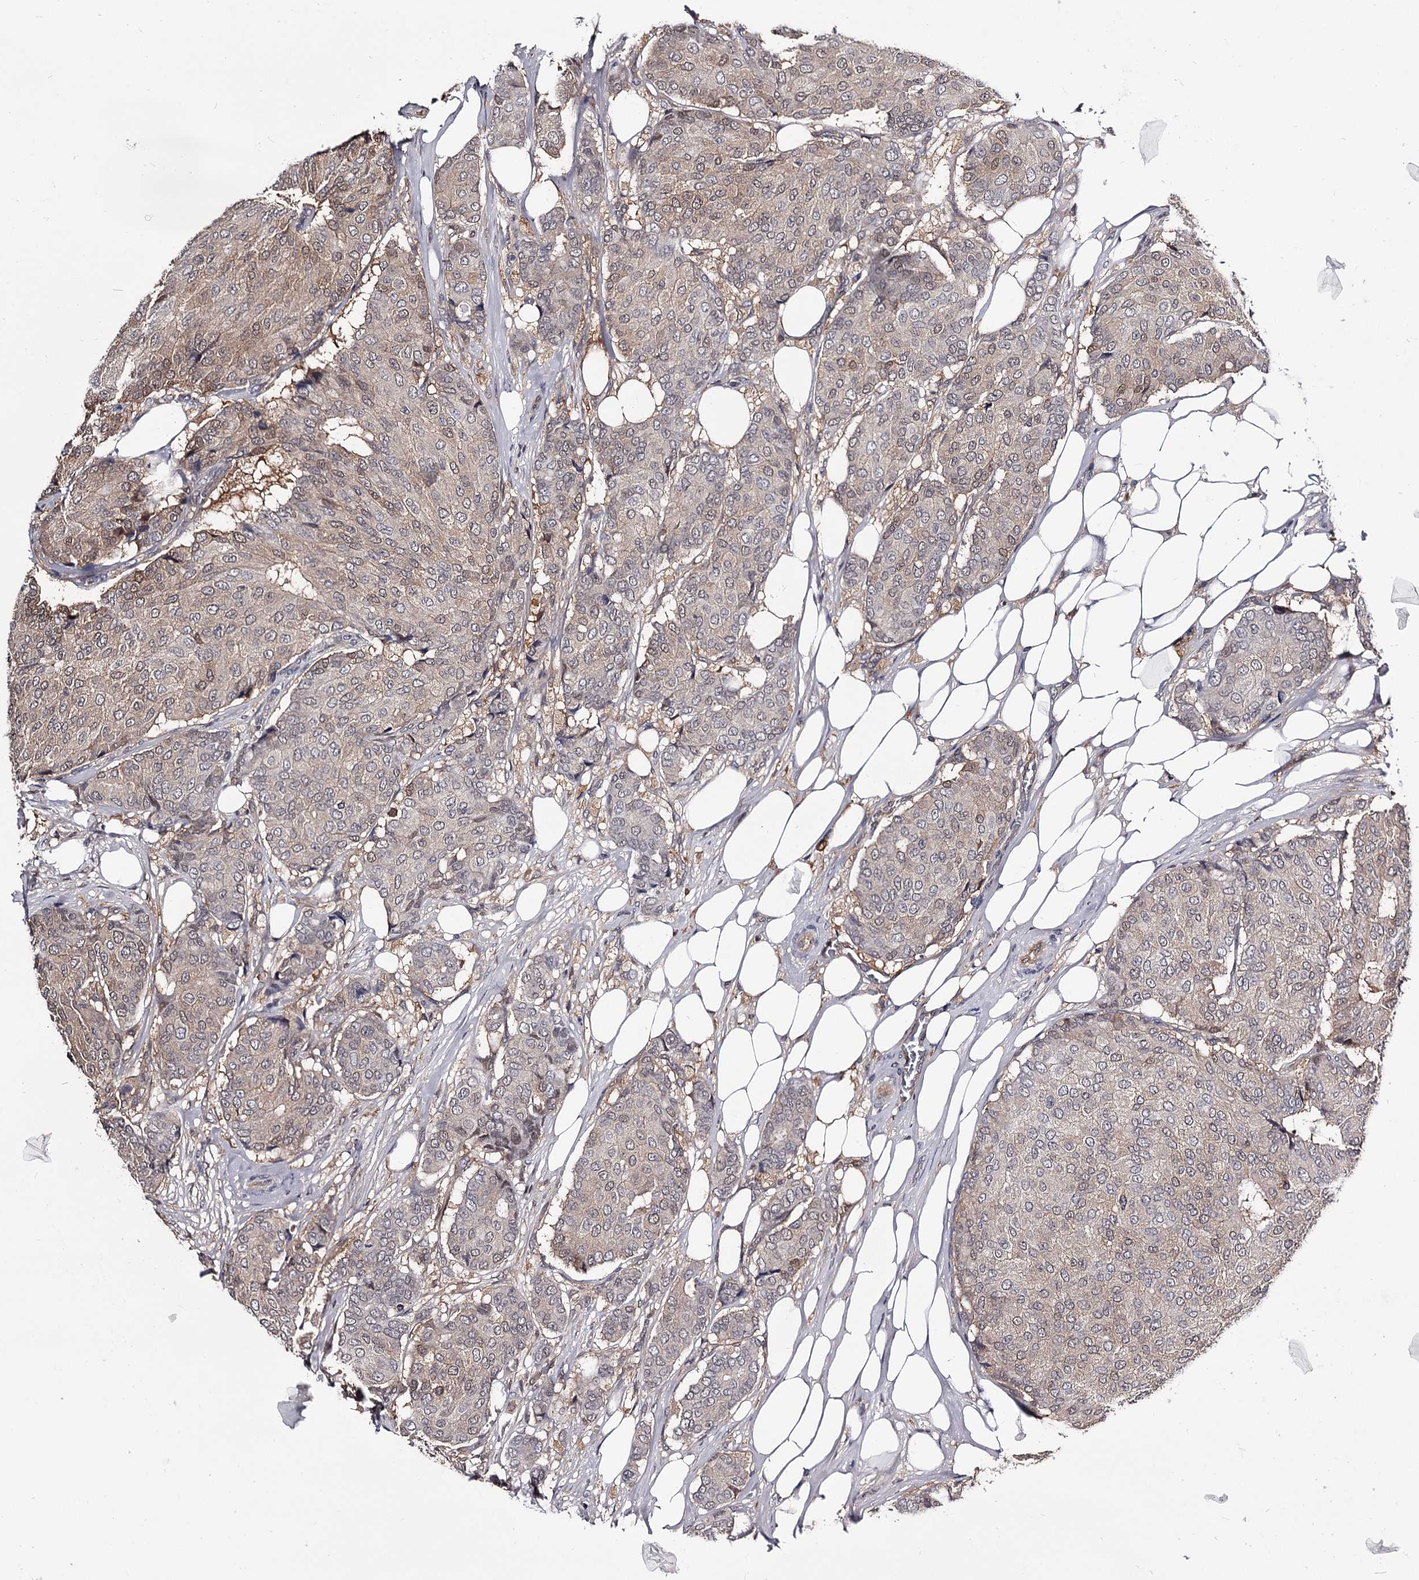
{"staining": {"intensity": "weak", "quantity": "25%-75%", "location": "cytoplasmic/membranous,nuclear"}, "tissue": "breast cancer", "cell_type": "Tumor cells", "image_type": "cancer", "snomed": [{"axis": "morphology", "description": "Duct carcinoma"}, {"axis": "topography", "description": "Breast"}], "caption": "The immunohistochemical stain shows weak cytoplasmic/membranous and nuclear expression in tumor cells of intraductal carcinoma (breast) tissue.", "gene": "GSTO1", "patient": {"sex": "female", "age": 75}}